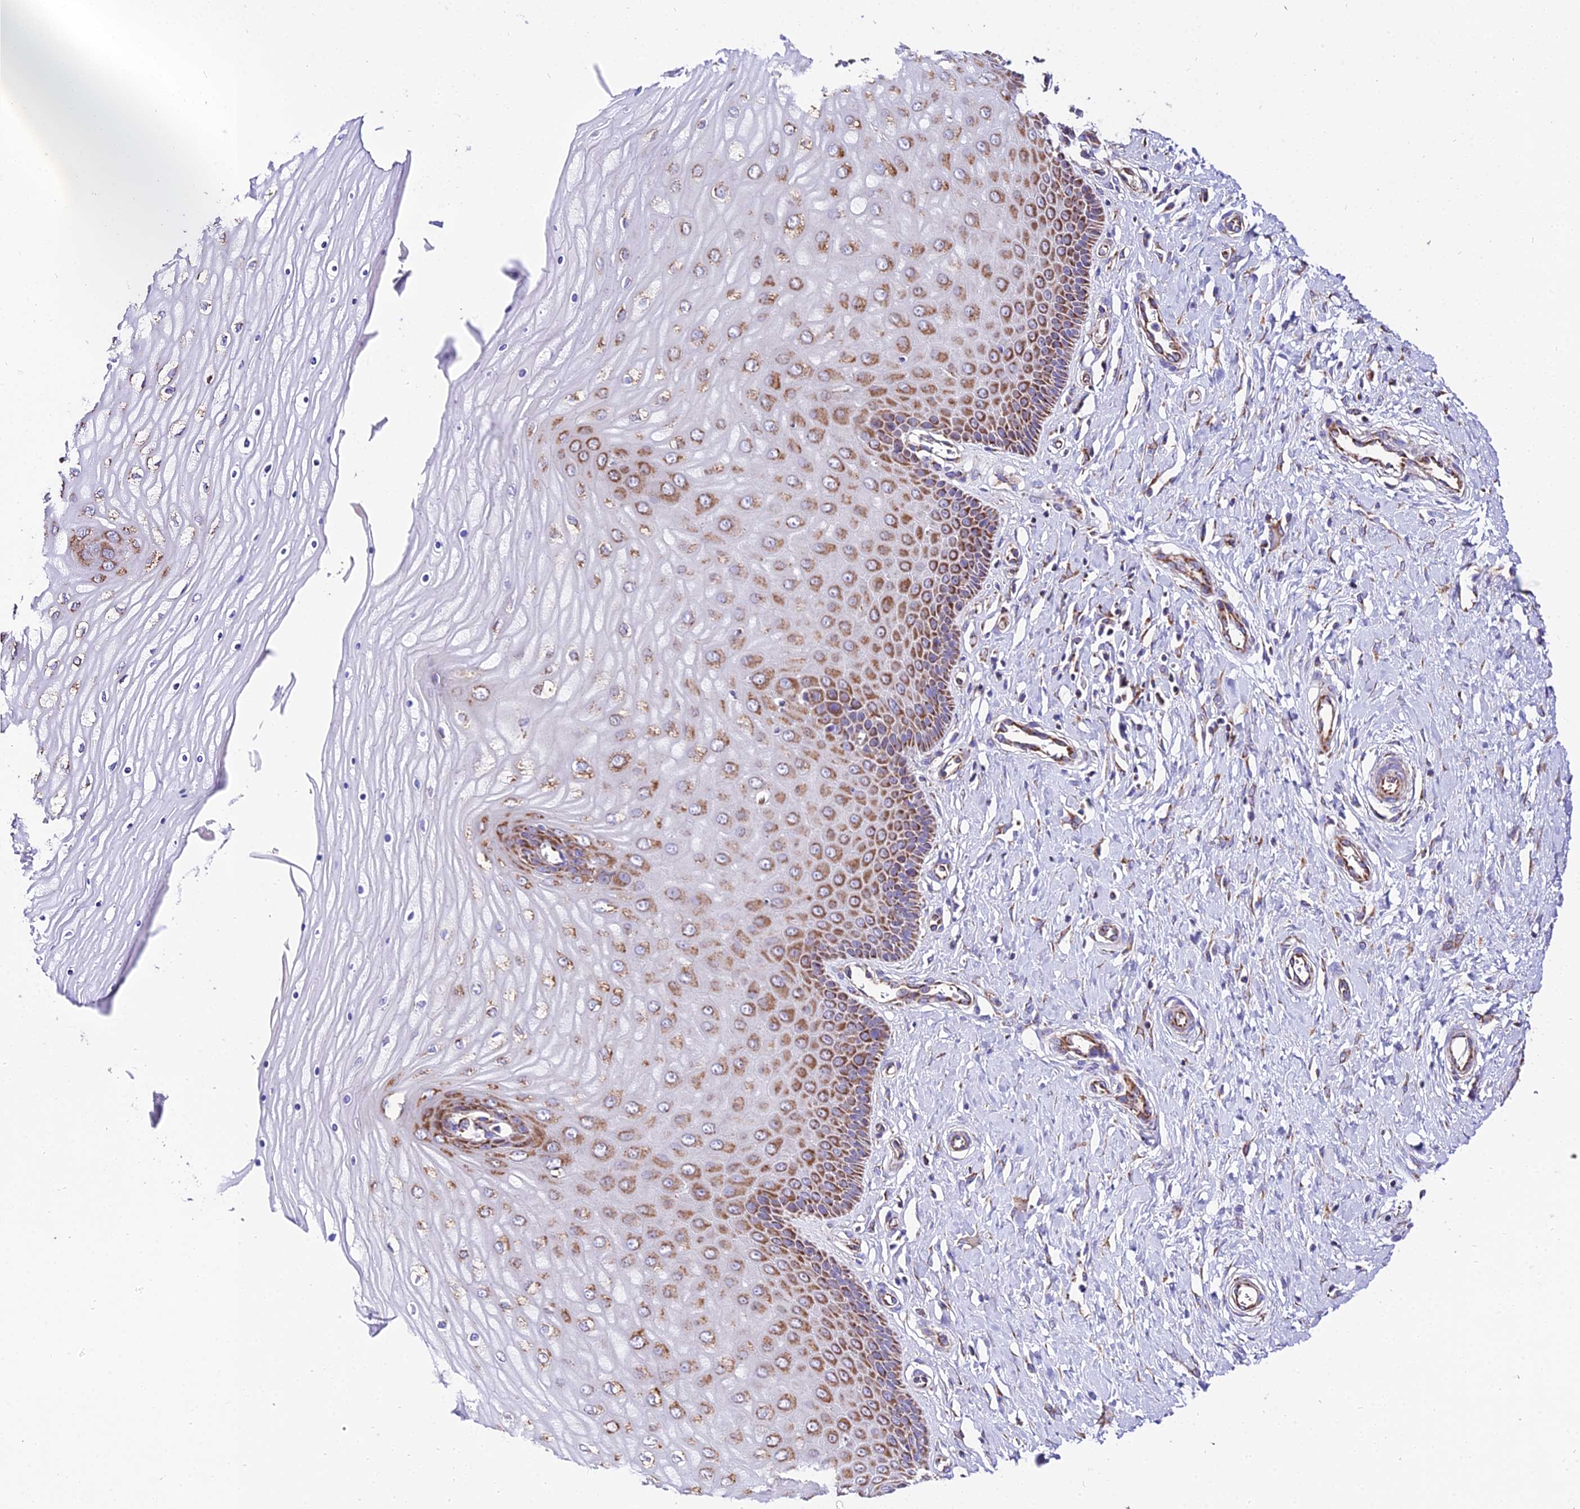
{"staining": {"intensity": "moderate", "quantity": ">75%", "location": "cytoplasmic/membranous"}, "tissue": "cervix", "cell_type": "Squamous epithelial cells", "image_type": "normal", "snomed": [{"axis": "morphology", "description": "Normal tissue, NOS"}, {"axis": "topography", "description": "Cervix"}], "caption": "Brown immunohistochemical staining in benign cervix exhibits moderate cytoplasmic/membranous staining in about >75% of squamous epithelial cells. (DAB (3,3'-diaminobenzidine) IHC, brown staining for protein, blue staining for nuclei).", "gene": "OCIAD1", "patient": {"sex": "female", "age": 55}}